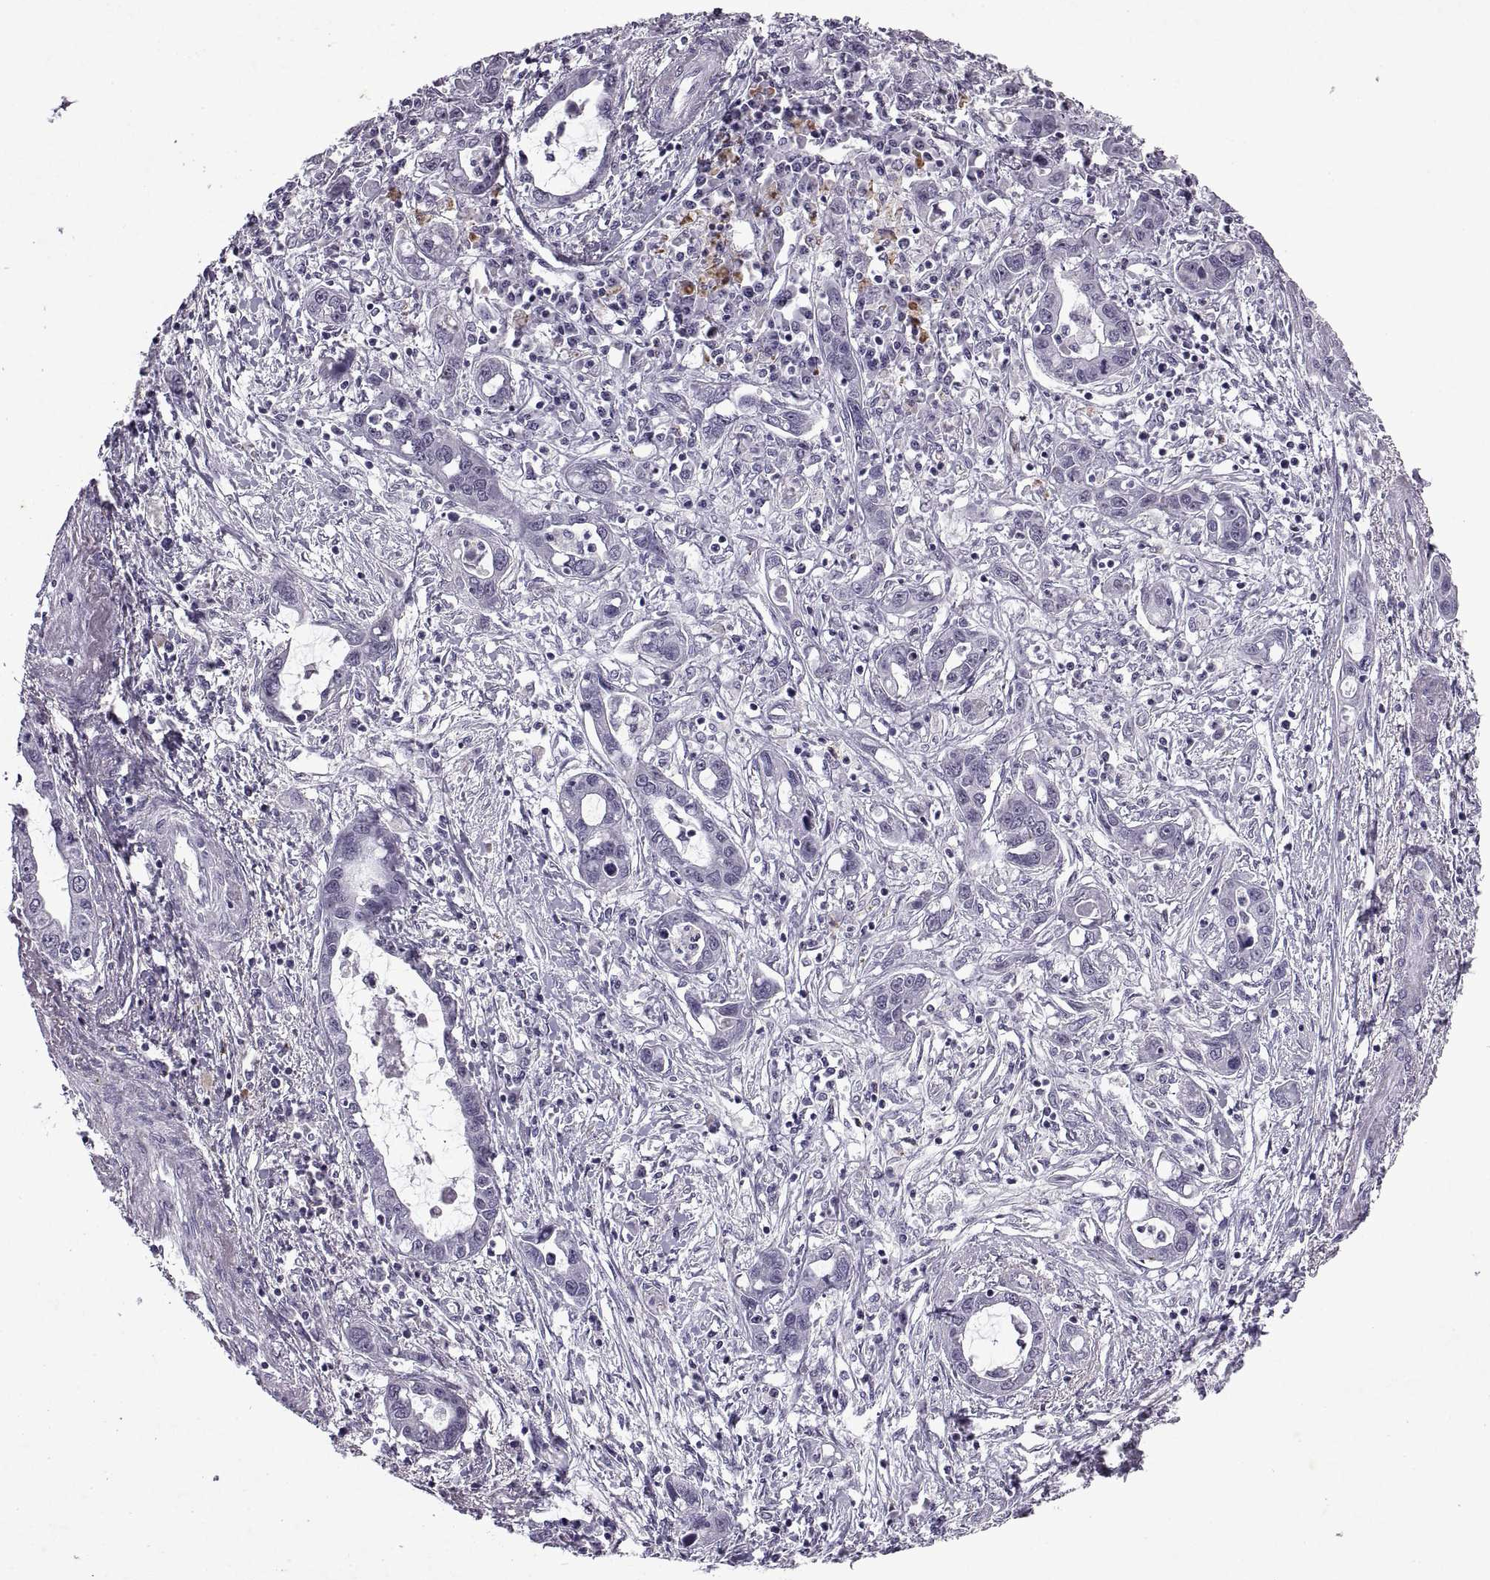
{"staining": {"intensity": "negative", "quantity": "none", "location": "none"}, "tissue": "liver cancer", "cell_type": "Tumor cells", "image_type": "cancer", "snomed": [{"axis": "morphology", "description": "Cholangiocarcinoma"}, {"axis": "topography", "description": "Liver"}], "caption": "Immunohistochemistry (IHC) of liver cholangiocarcinoma exhibits no expression in tumor cells.", "gene": "SINHCAF", "patient": {"sex": "male", "age": 58}}